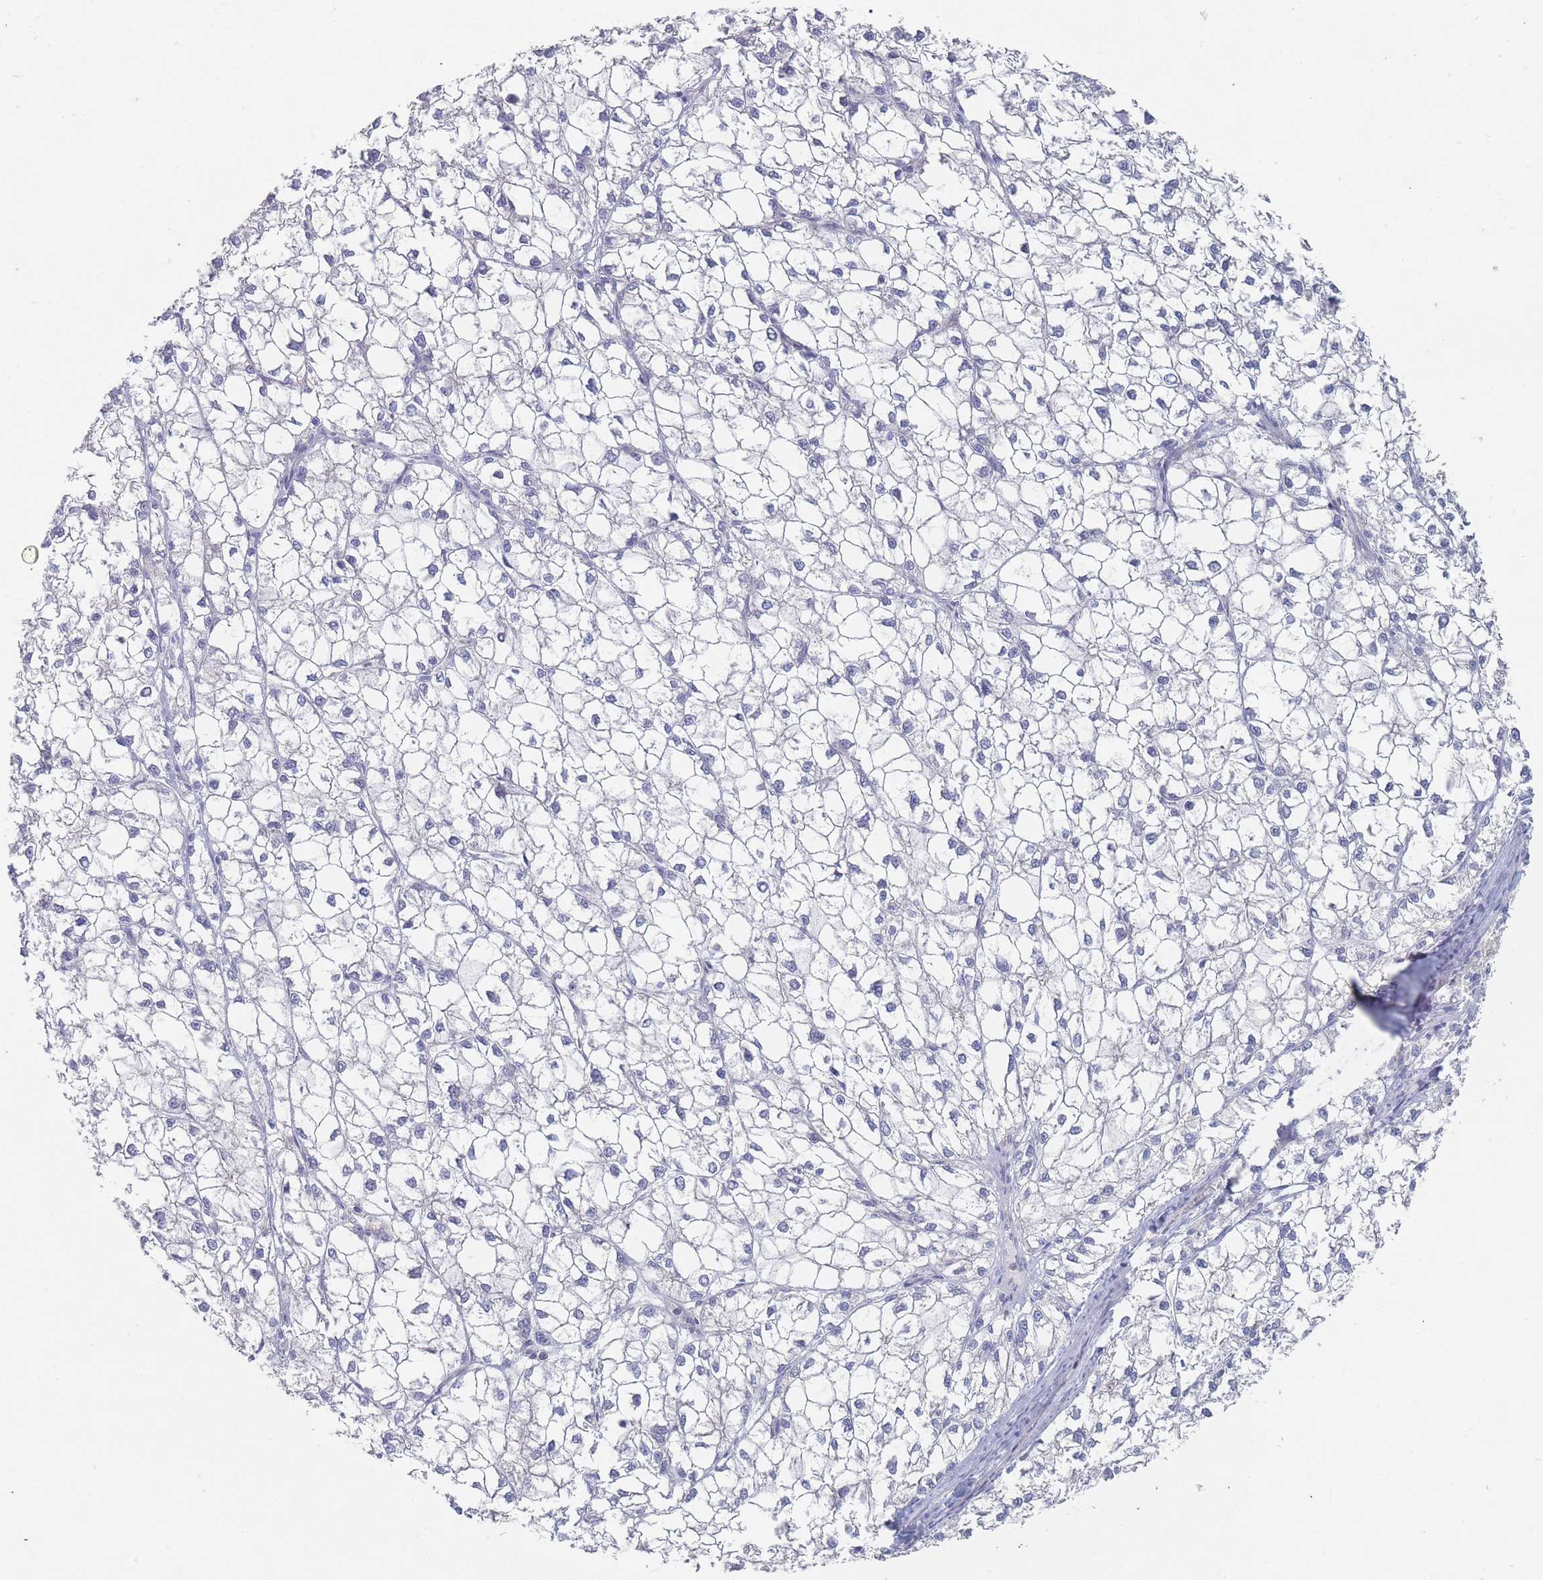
{"staining": {"intensity": "negative", "quantity": "none", "location": "none"}, "tissue": "liver cancer", "cell_type": "Tumor cells", "image_type": "cancer", "snomed": [{"axis": "morphology", "description": "Carcinoma, Hepatocellular, NOS"}, {"axis": "topography", "description": "Liver"}], "caption": "This is an immunohistochemistry histopathology image of human liver hepatocellular carcinoma. There is no positivity in tumor cells.", "gene": "PPP6C", "patient": {"sex": "female", "age": 43}}